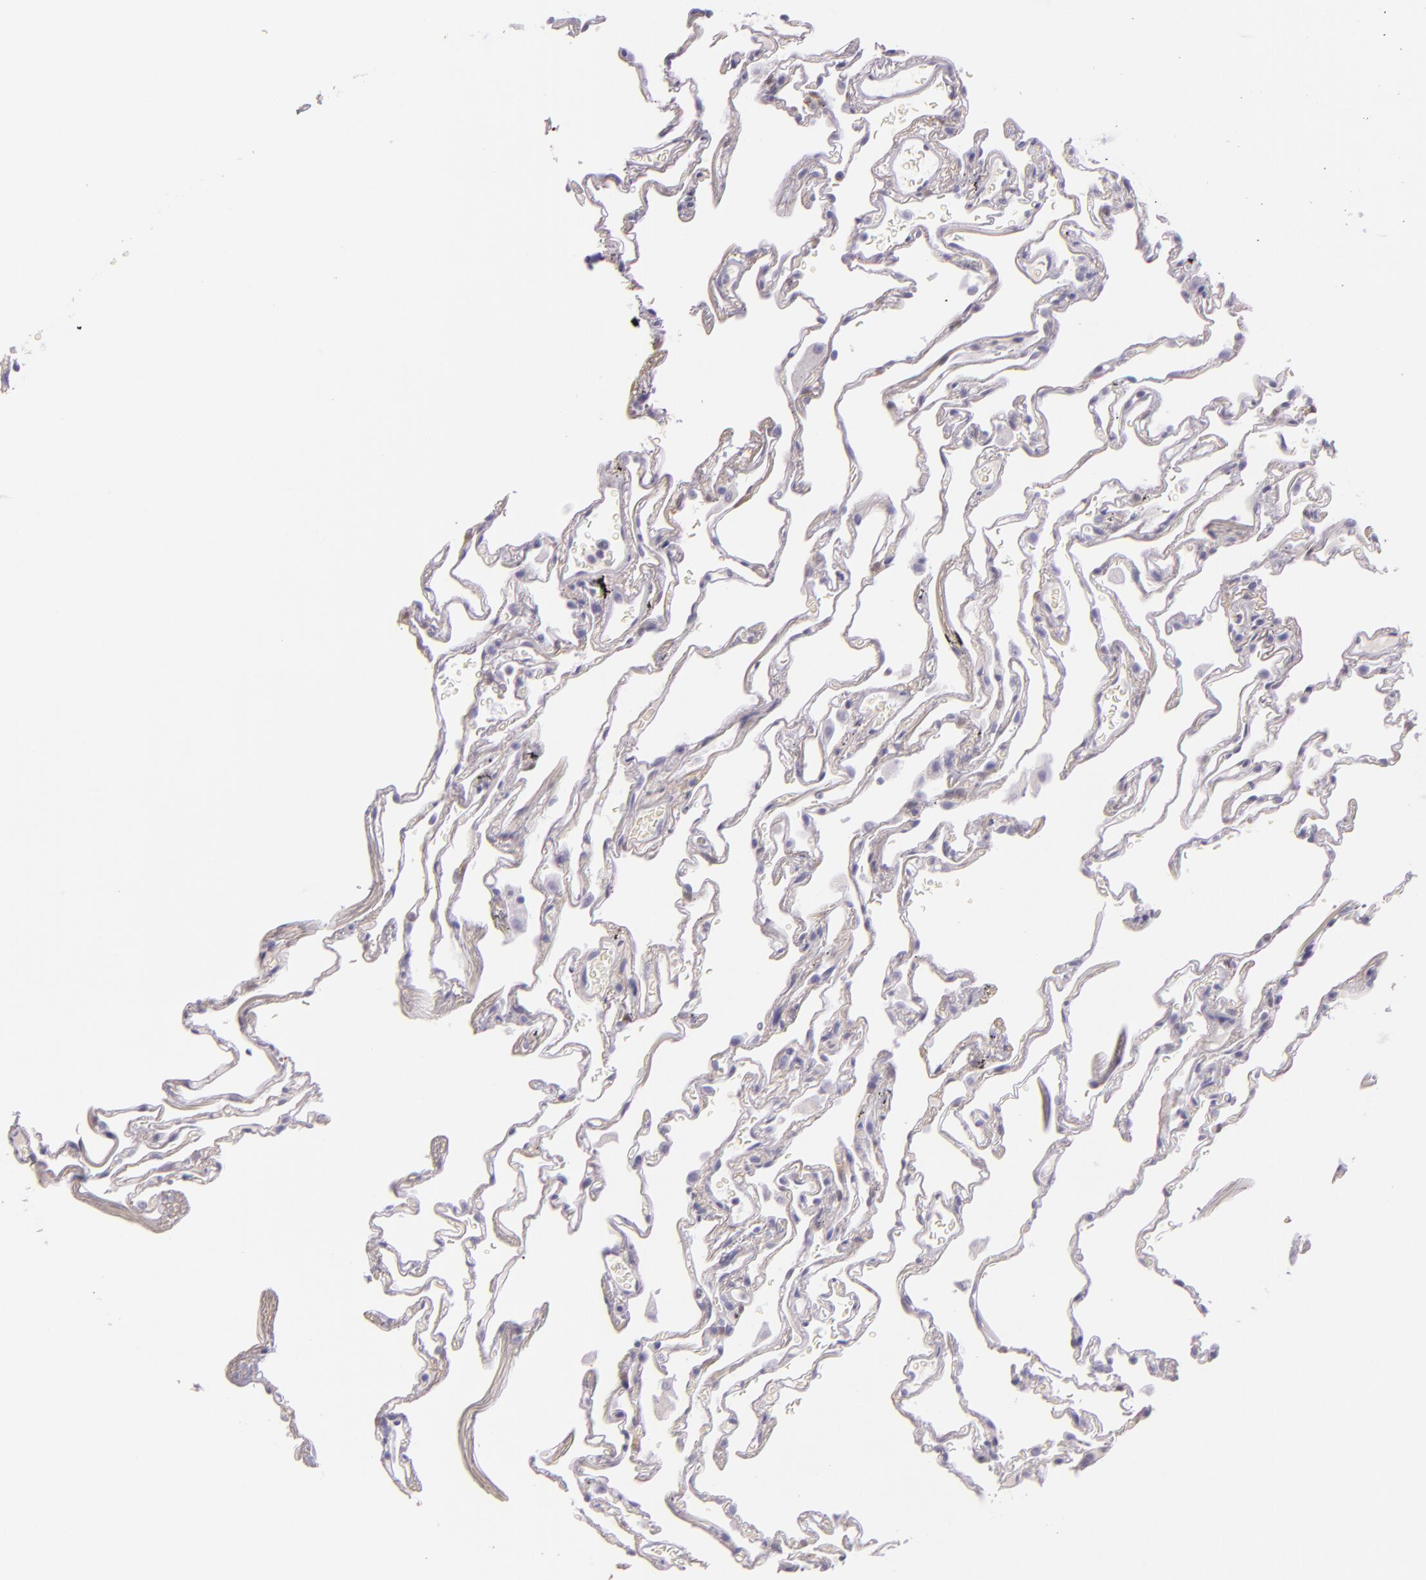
{"staining": {"intensity": "negative", "quantity": "none", "location": "none"}, "tissue": "lung", "cell_type": "Alveolar cells", "image_type": "normal", "snomed": [{"axis": "morphology", "description": "Normal tissue, NOS"}, {"axis": "morphology", "description": "Inflammation, NOS"}, {"axis": "topography", "description": "Lung"}], "caption": "Lung stained for a protein using immunohistochemistry (IHC) exhibits no positivity alveolar cells.", "gene": "CBS", "patient": {"sex": "male", "age": 69}}